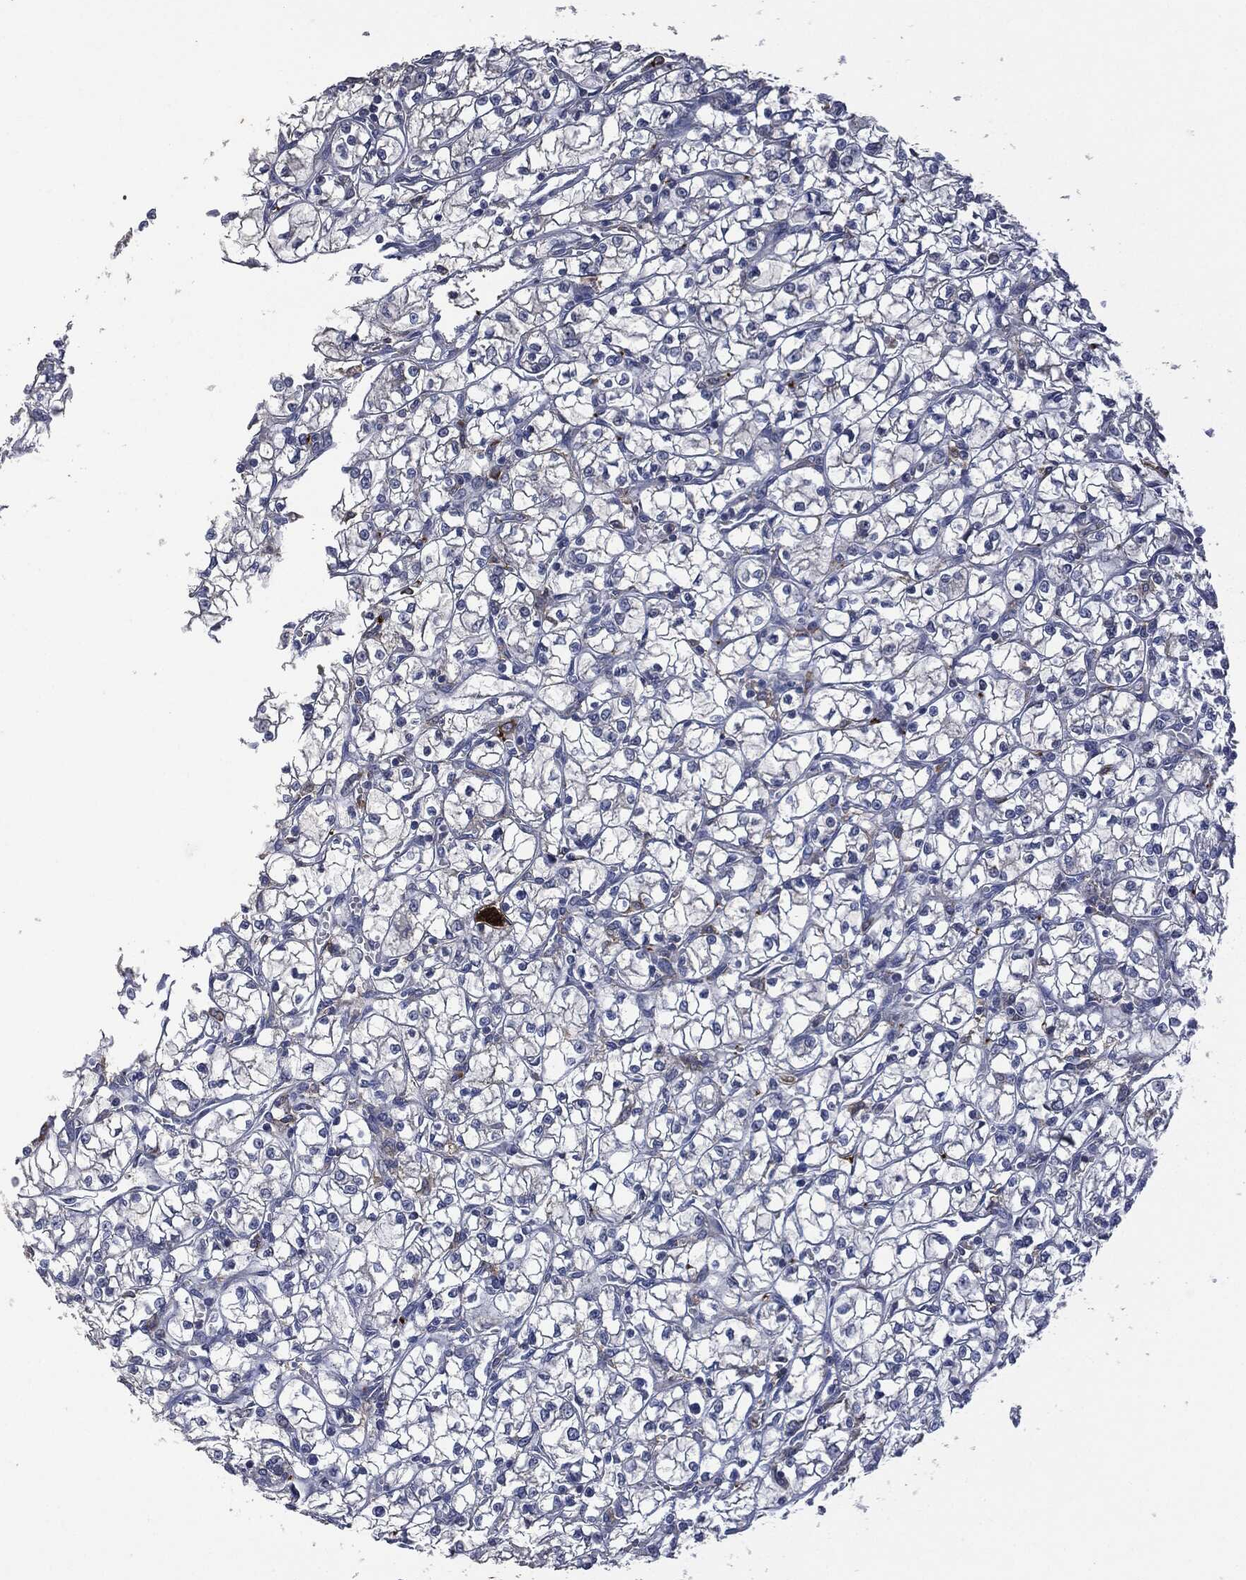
{"staining": {"intensity": "negative", "quantity": "none", "location": "none"}, "tissue": "renal cancer", "cell_type": "Tumor cells", "image_type": "cancer", "snomed": [{"axis": "morphology", "description": "Adenocarcinoma, NOS"}, {"axis": "topography", "description": "Kidney"}], "caption": "Tumor cells show no significant positivity in renal cancer. Brightfield microscopy of immunohistochemistry (IHC) stained with DAB (brown) and hematoxylin (blue), captured at high magnification.", "gene": "CD33", "patient": {"sex": "female", "age": 64}}